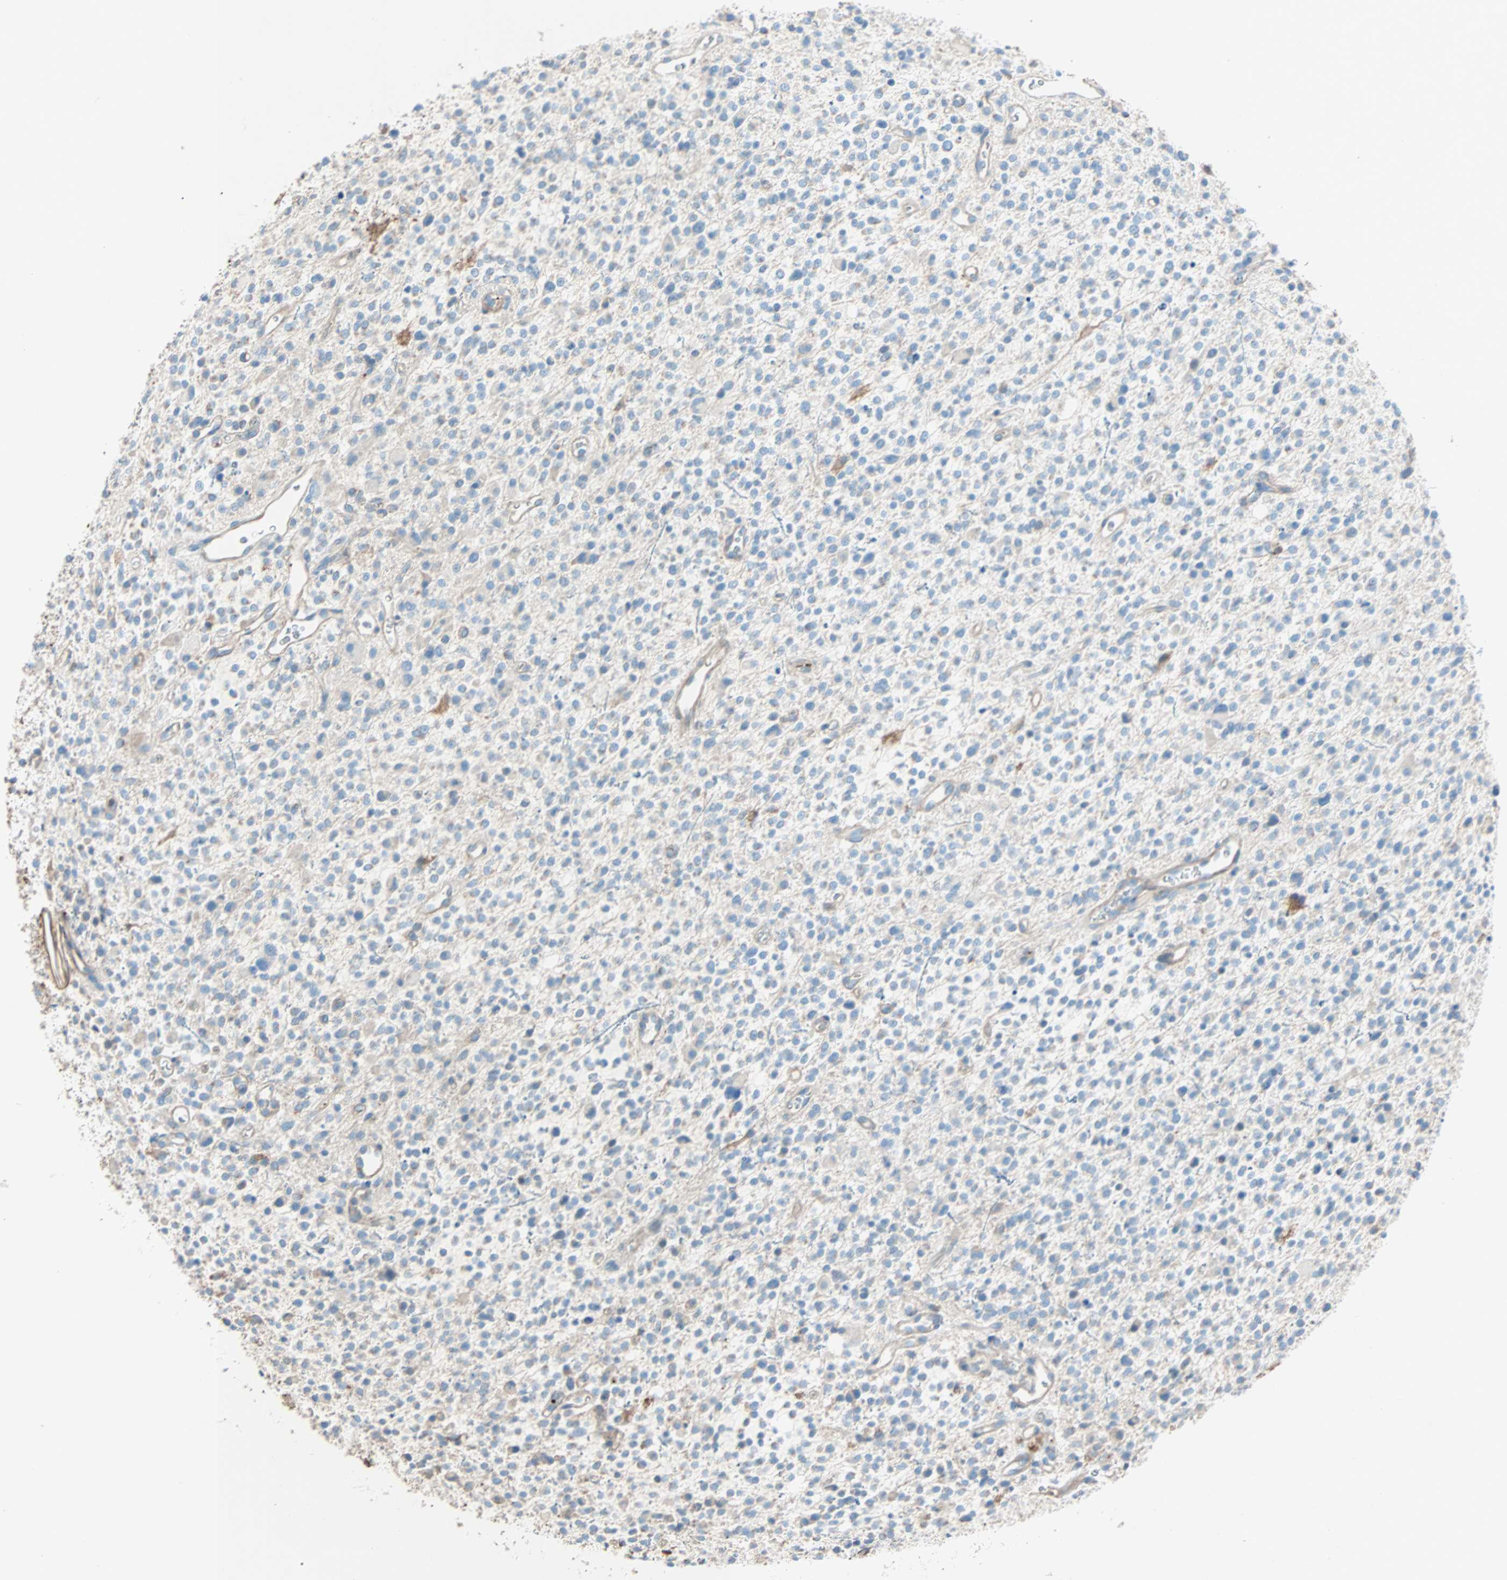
{"staining": {"intensity": "weak", "quantity": "25%-75%", "location": "cytoplasmic/membranous"}, "tissue": "glioma", "cell_type": "Tumor cells", "image_type": "cancer", "snomed": [{"axis": "morphology", "description": "Glioma, malignant, High grade"}, {"axis": "topography", "description": "Brain"}], "caption": "High-magnification brightfield microscopy of glioma stained with DAB (brown) and counterstained with hematoxylin (blue). tumor cells exhibit weak cytoplasmic/membranous expression is appreciated in approximately25%-75% of cells. (DAB IHC with brightfield microscopy, high magnification).", "gene": "LY6G6F", "patient": {"sex": "male", "age": 48}}